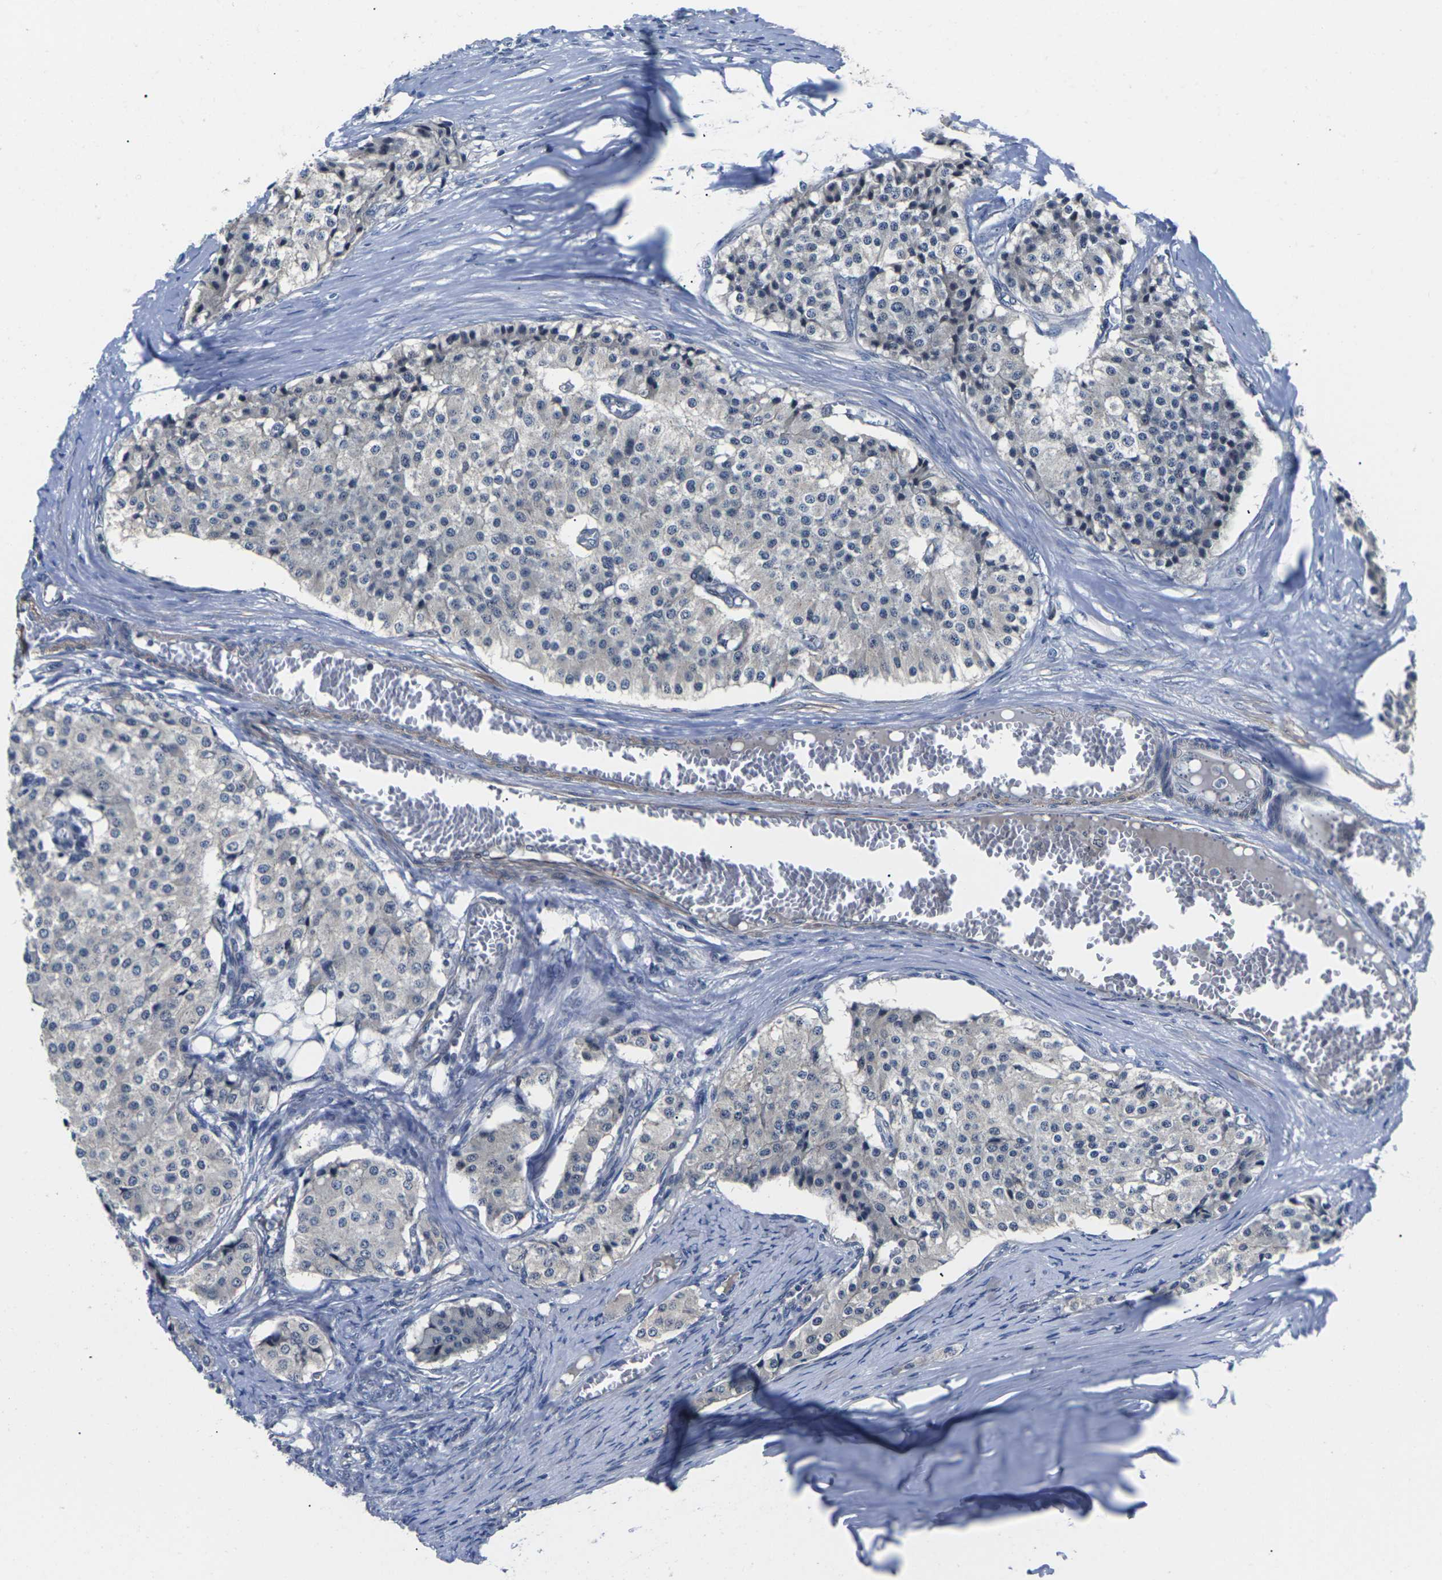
{"staining": {"intensity": "negative", "quantity": "none", "location": "none"}, "tissue": "carcinoid", "cell_type": "Tumor cells", "image_type": "cancer", "snomed": [{"axis": "morphology", "description": "Carcinoid, malignant, NOS"}, {"axis": "topography", "description": "Colon"}], "caption": "Tumor cells show no significant protein staining in carcinoid.", "gene": "ST6GAL2", "patient": {"sex": "female", "age": 52}}